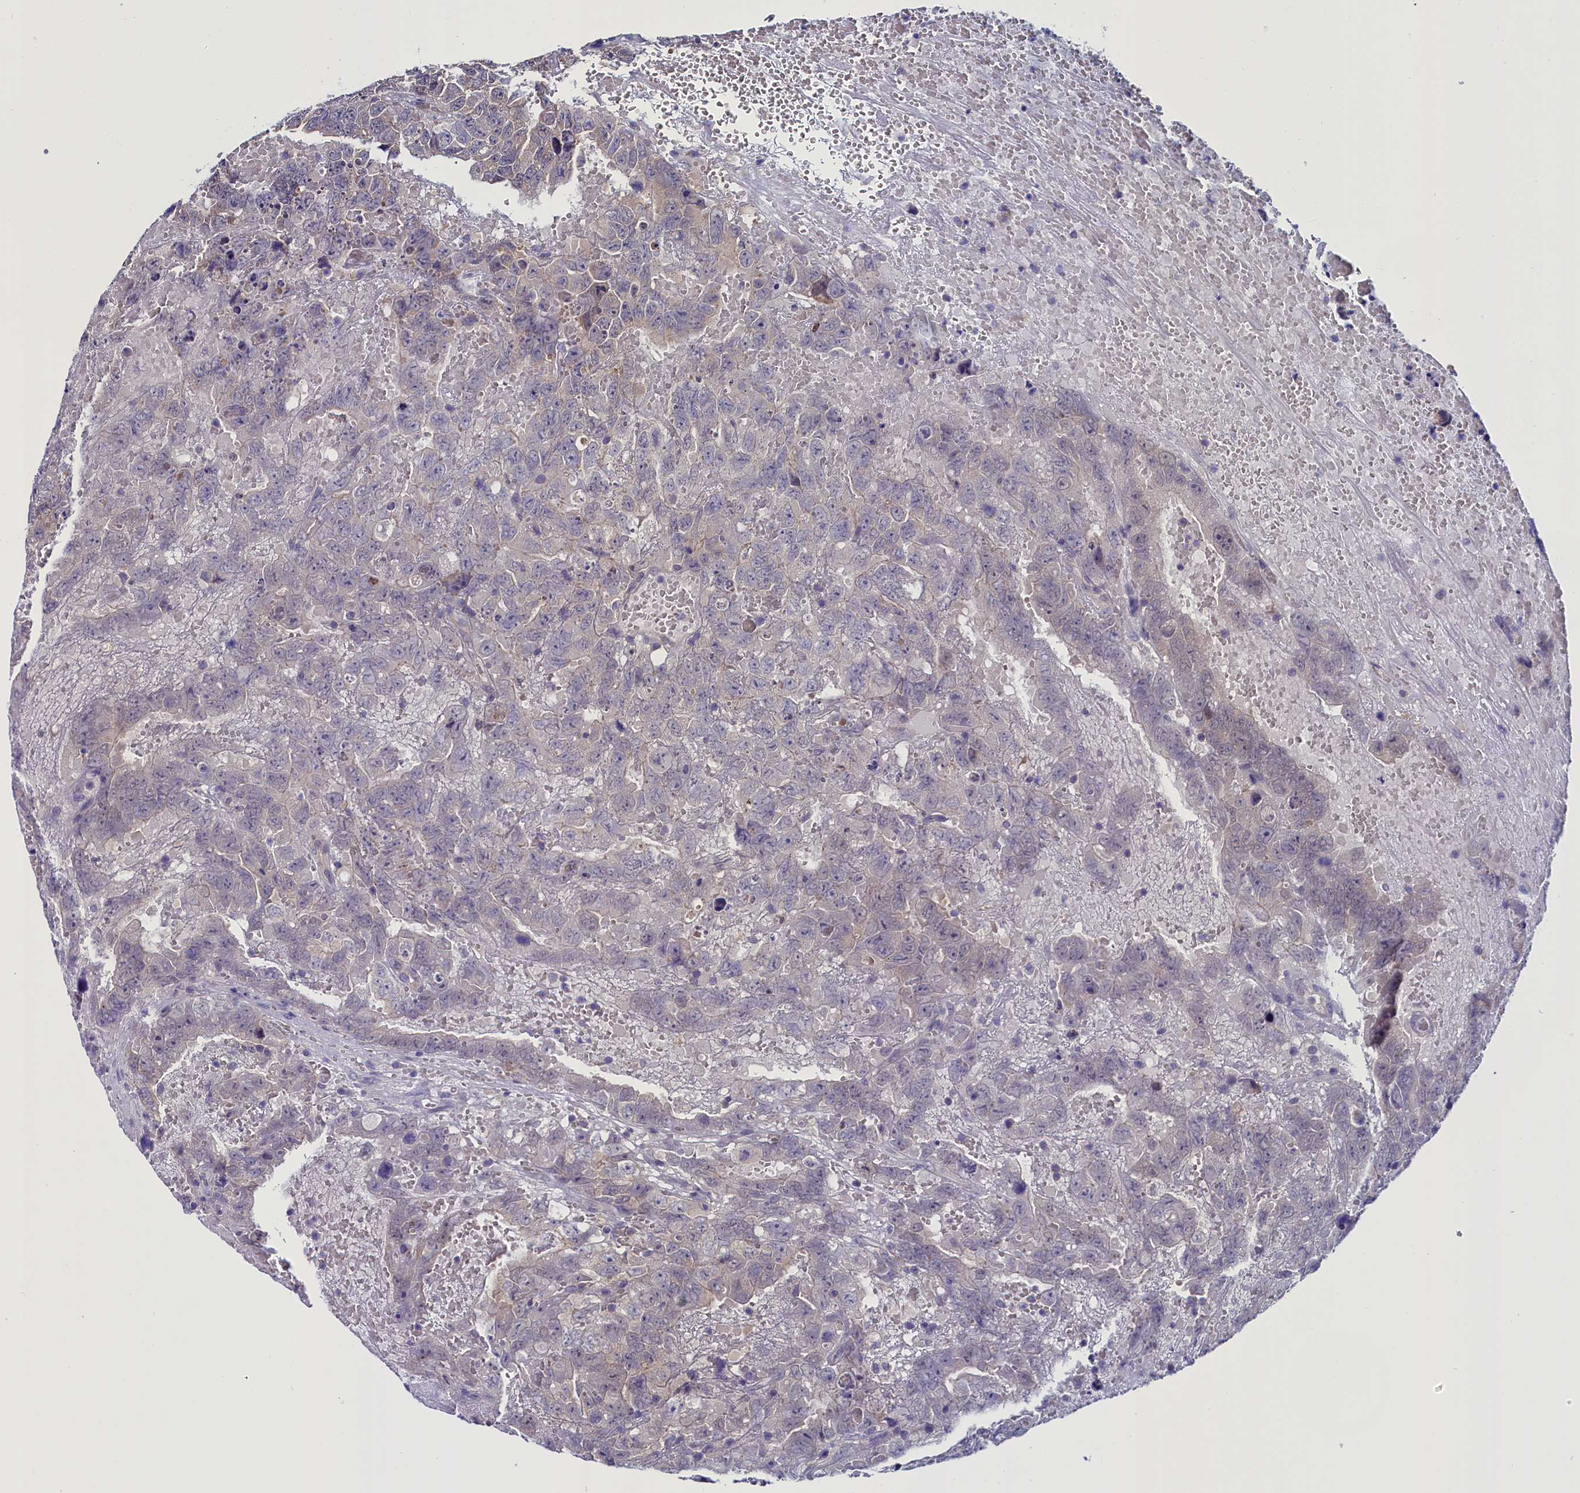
{"staining": {"intensity": "negative", "quantity": "none", "location": "none"}, "tissue": "testis cancer", "cell_type": "Tumor cells", "image_type": "cancer", "snomed": [{"axis": "morphology", "description": "Carcinoma, Embryonal, NOS"}, {"axis": "topography", "description": "Testis"}], "caption": "High magnification brightfield microscopy of testis cancer stained with DAB (brown) and counterstained with hematoxylin (blue): tumor cells show no significant staining. (Immunohistochemistry (ihc), brightfield microscopy, high magnification).", "gene": "CIAPIN1", "patient": {"sex": "male", "age": 45}}